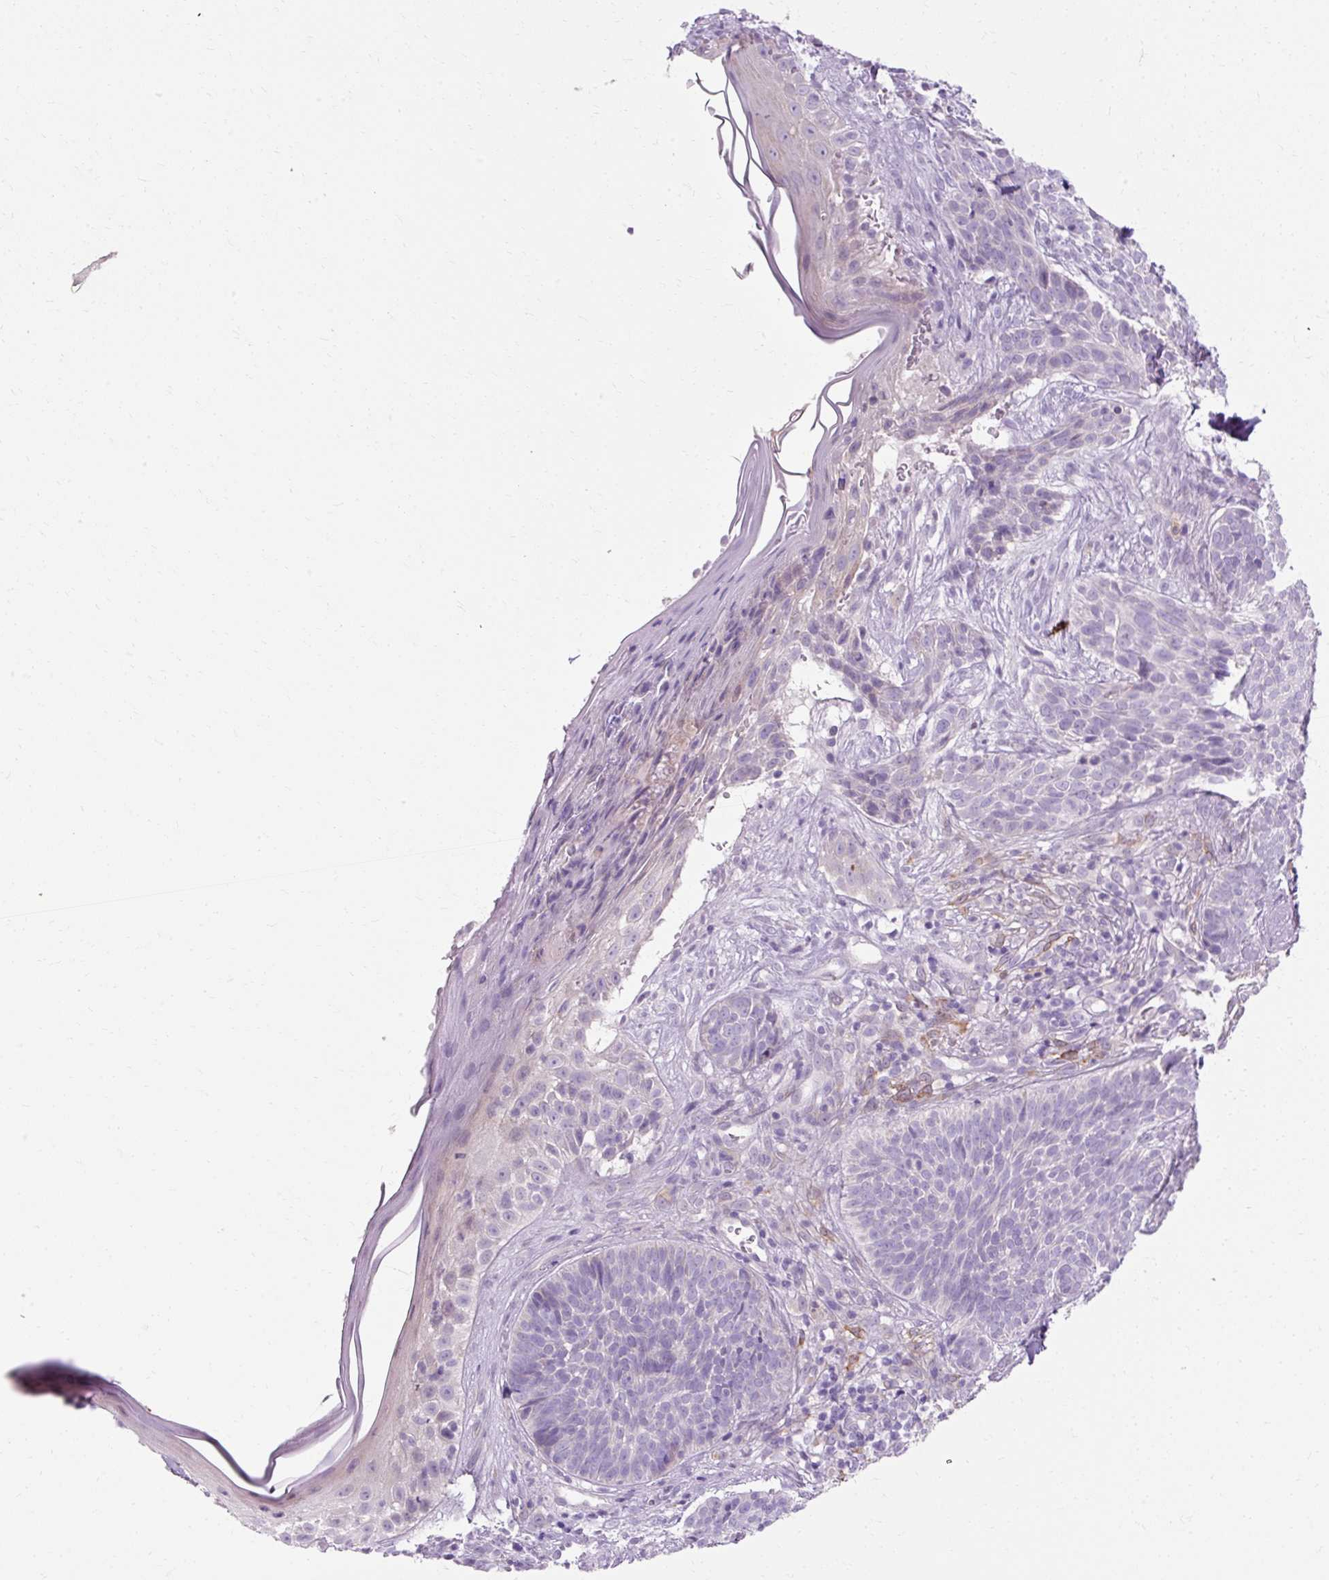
{"staining": {"intensity": "negative", "quantity": "none", "location": "none"}, "tissue": "skin cancer", "cell_type": "Tumor cells", "image_type": "cancer", "snomed": [{"axis": "morphology", "description": "Basal cell carcinoma"}, {"axis": "topography", "description": "Skin"}], "caption": "This is an immunohistochemistry (IHC) photomicrograph of human basal cell carcinoma (skin). There is no positivity in tumor cells.", "gene": "HSD11B1", "patient": {"sex": "male", "age": 70}}